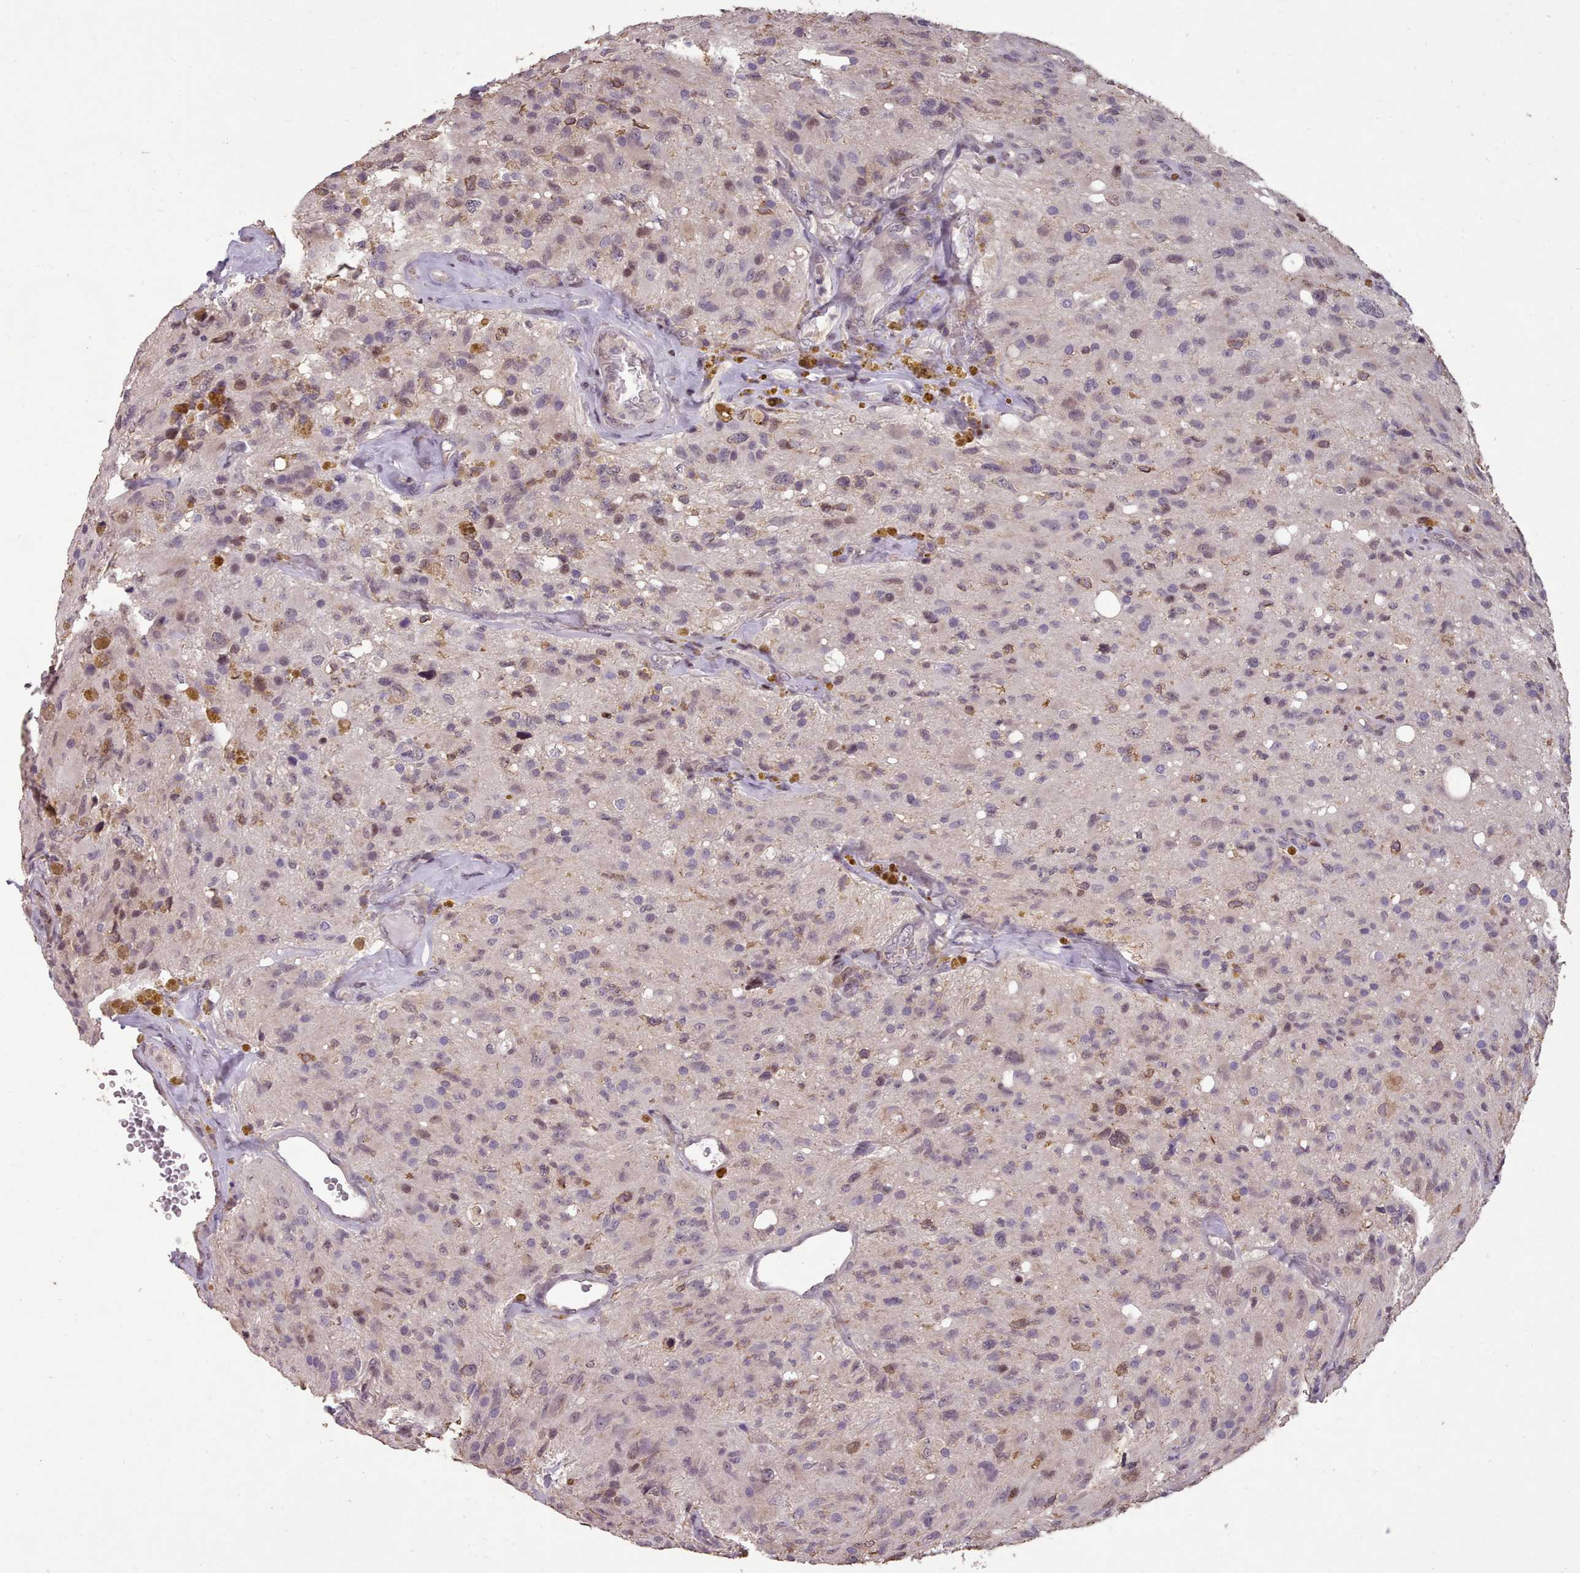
{"staining": {"intensity": "negative", "quantity": "none", "location": "none"}, "tissue": "glioma", "cell_type": "Tumor cells", "image_type": "cancer", "snomed": [{"axis": "morphology", "description": "Glioma, malignant, High grade"}, {"axis": "topography", "description": "Brain"}], "caption": "Malignant glioma (high-grade) was stained to show a protein in brown. There is no significant staining in tumor cells.", "gene": "ENSA", "patient": {"sex": "male", "age": 69}}